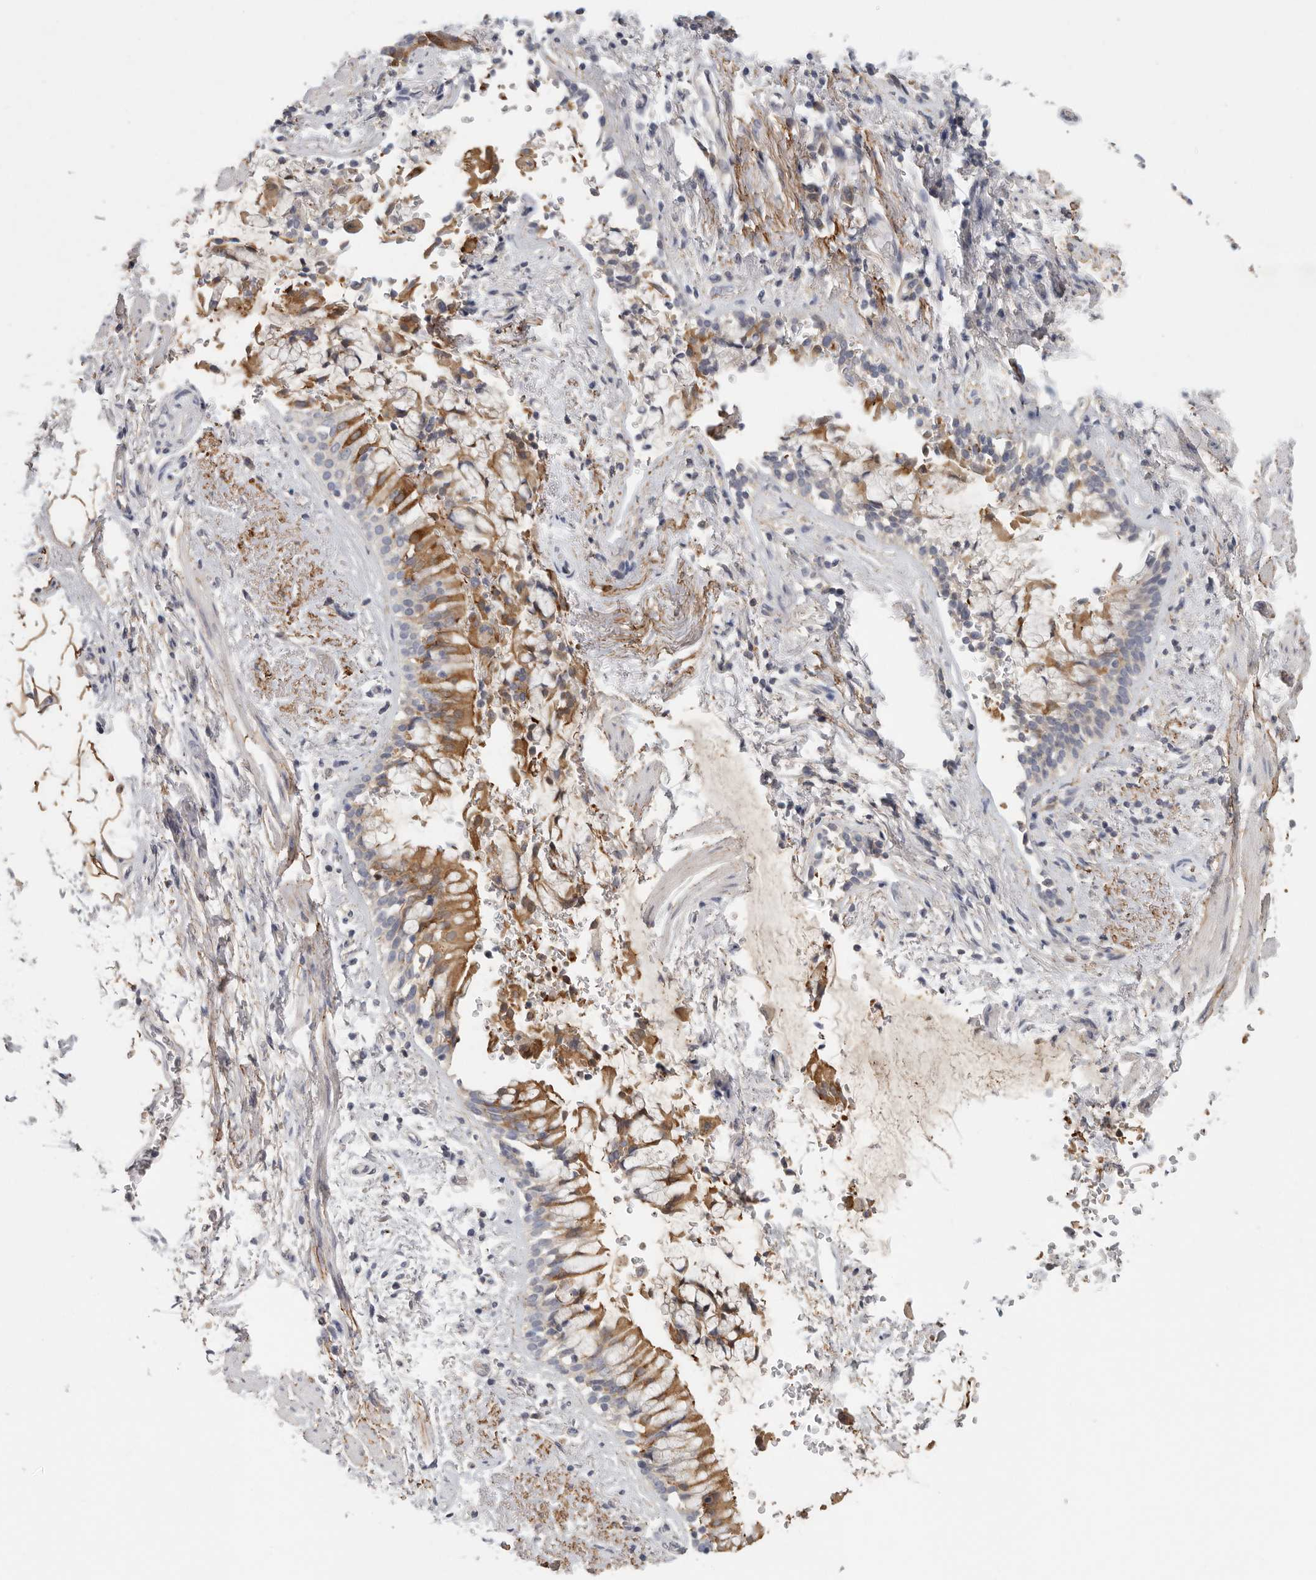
{"staining": {"intensity": "strong", "quantity": "25%-75%", "location": "cytoplasmic/membranous"}, "tissue": "bronchus", "cell_type": "Respiratory epithelial cells", "image_type": "normal", "snomed": [{"axis": "morphology", "description": "Normal tissue, NOS"}, {"axis": "morphology", "description": "Inflammation, NOS"}, {"axis": "topography", "description": "Cartilage tissue"}, {"axis": "topography", "description": "Bronchus"}, {"axis": "topography", "description": "Lung"}], "caption": "The micrograph demonstrates a brown stain indicating the presence of a protein in the cytoplasmic/membranous of respiratory epithelial cells in bronchus. Using DAB (3,3'-diaminobenzidine) (brown) and hematoxylin (blue) stains, captured at high magnification using brightfield microscopy.", "gene": "CFAP298", "patient": {"sex": "female", "age": 64}}